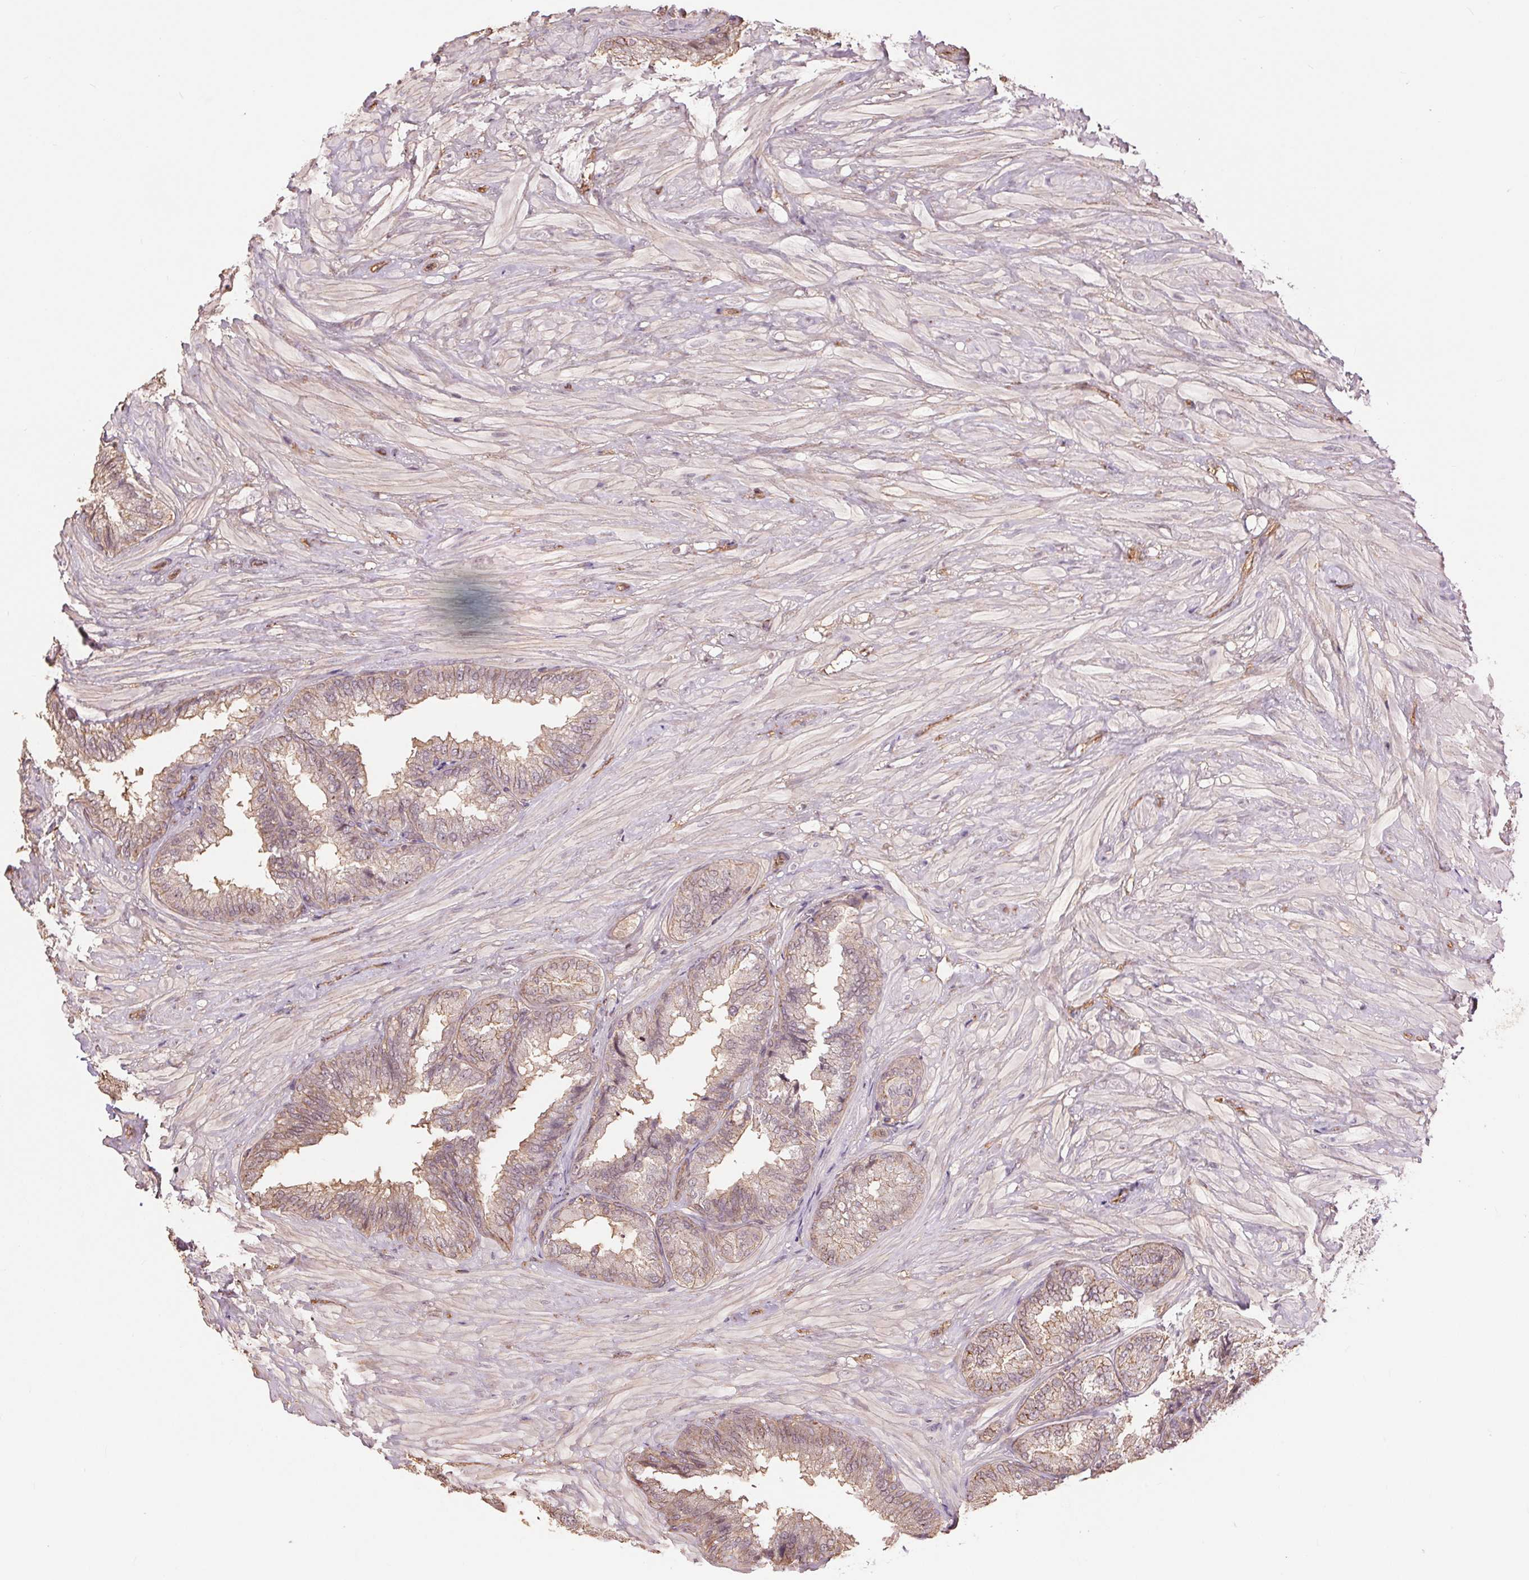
{"staining": {"intensity": "weak", "quantity": "25%-75%", "location": "cytoplasmic/membranous"}, "tissue": "seminal vesicle", "cell_type": "Glandular cells", "image_type": "normal", "snomed": [{"axis": "morphology", "description": "Normal tissue, NOS"}, {"axis": "topography", "description": "Seminal veicle"}], "caption": "Protein analysis of unremarkable seminal vesicle demonstrates weak cytoplasmic/membranous positivity in approximately 25%-75% of glandular cells.", "gene": "PALM", "patient": {"sex": "male", "age": 68}}